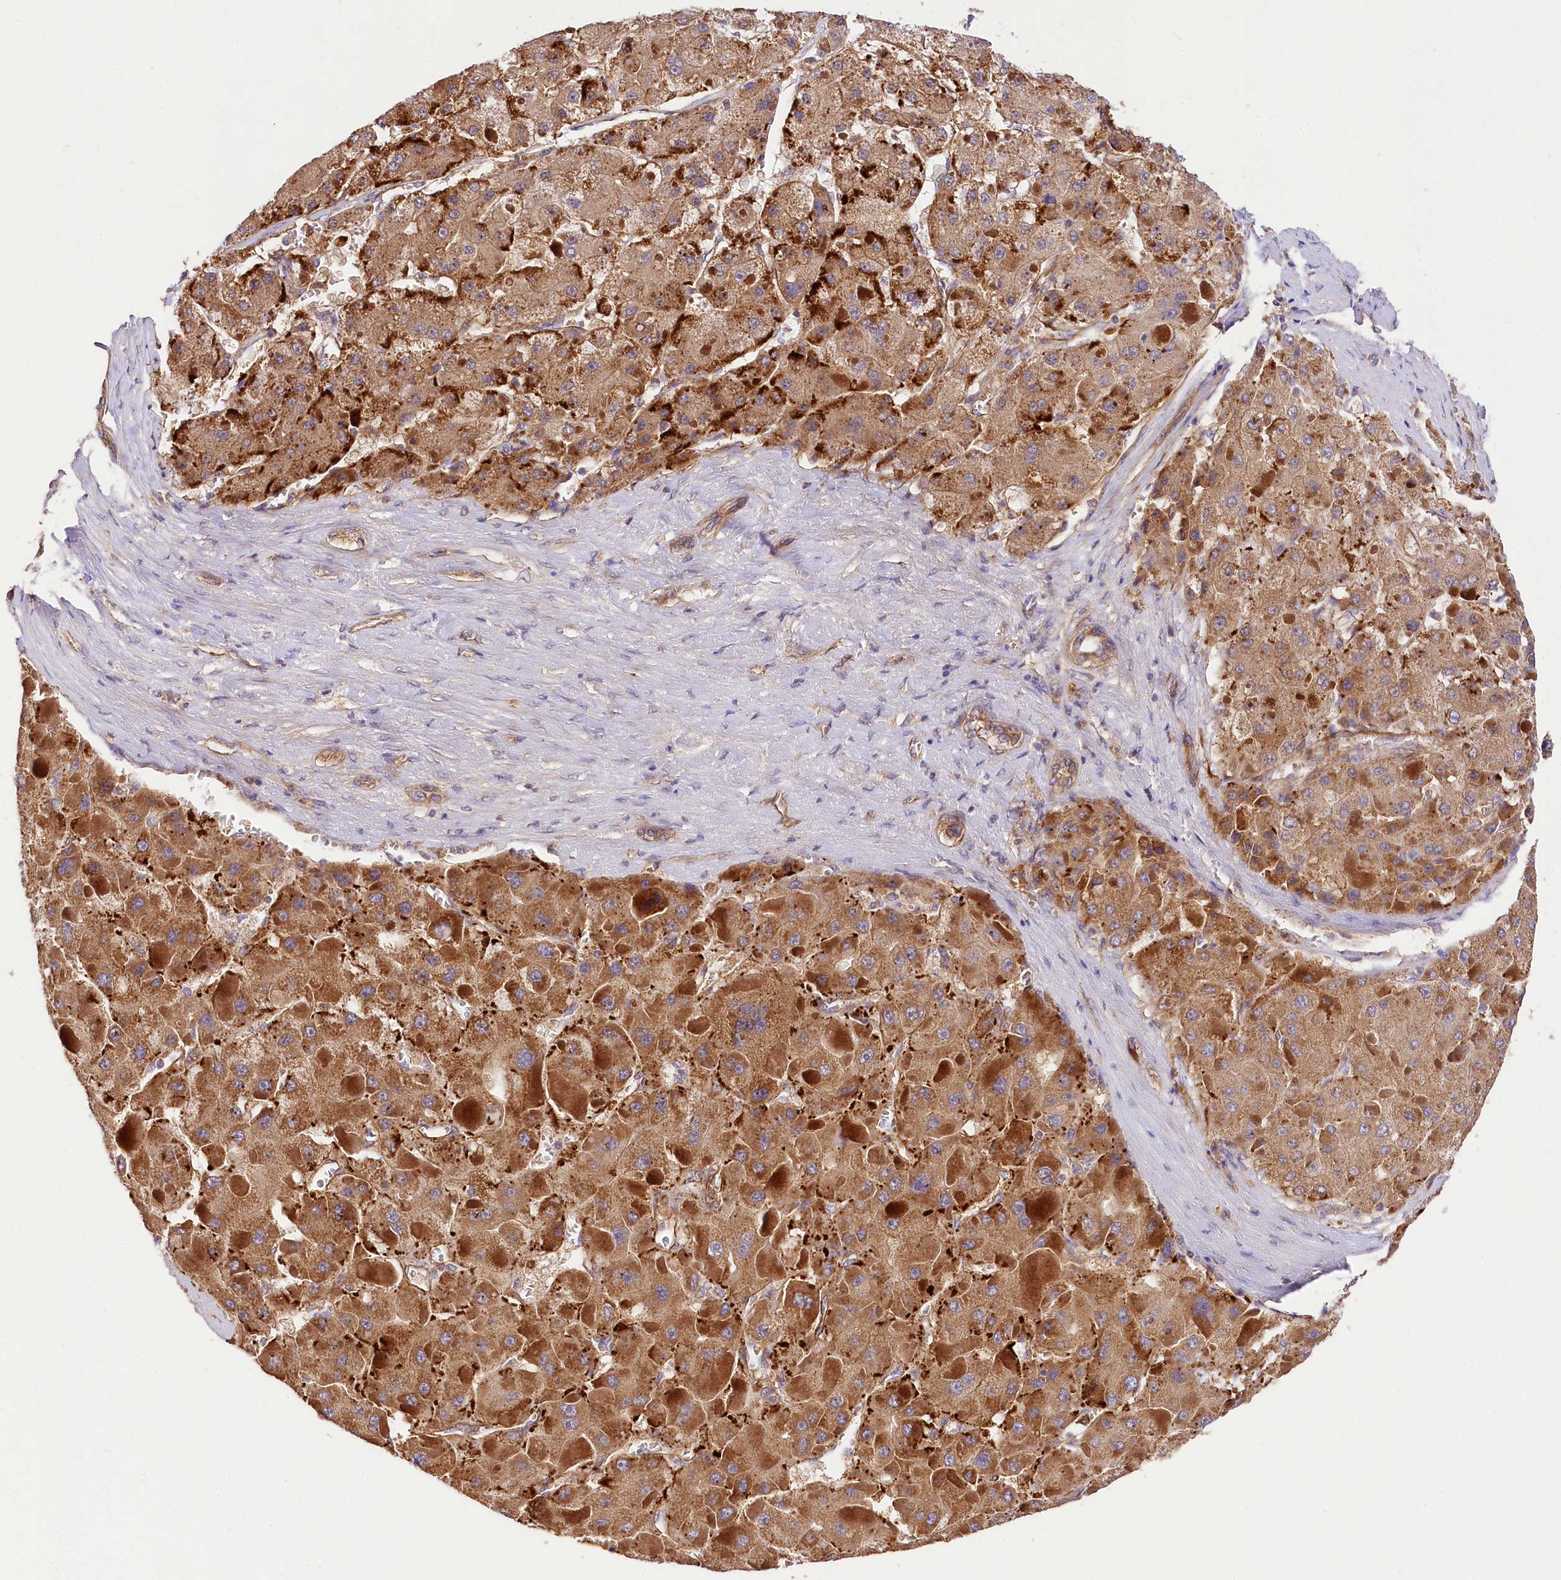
{"staining": {"intensity": "moderate", "quantity": ">75%", "location": "cytoplasmic/membranous"}, "tissue": "liver cancer", "cell_type": "Tumor cells", "image_type": "cancer", "snomed": [{"axis": "morphology", "description": "Carcinoma, Hepatocellular, NOS"}, {"axis": "topography", "description": "Liver"}], "caption": "Immunohistochemistry of liver hepatocellular carcinoma displays medium levels of moderate cytoplasmic/membranous expression in approximately >75% of tumor cells.", "gene": "CSAD", "patient": {"sex": "female", "age": 73}}